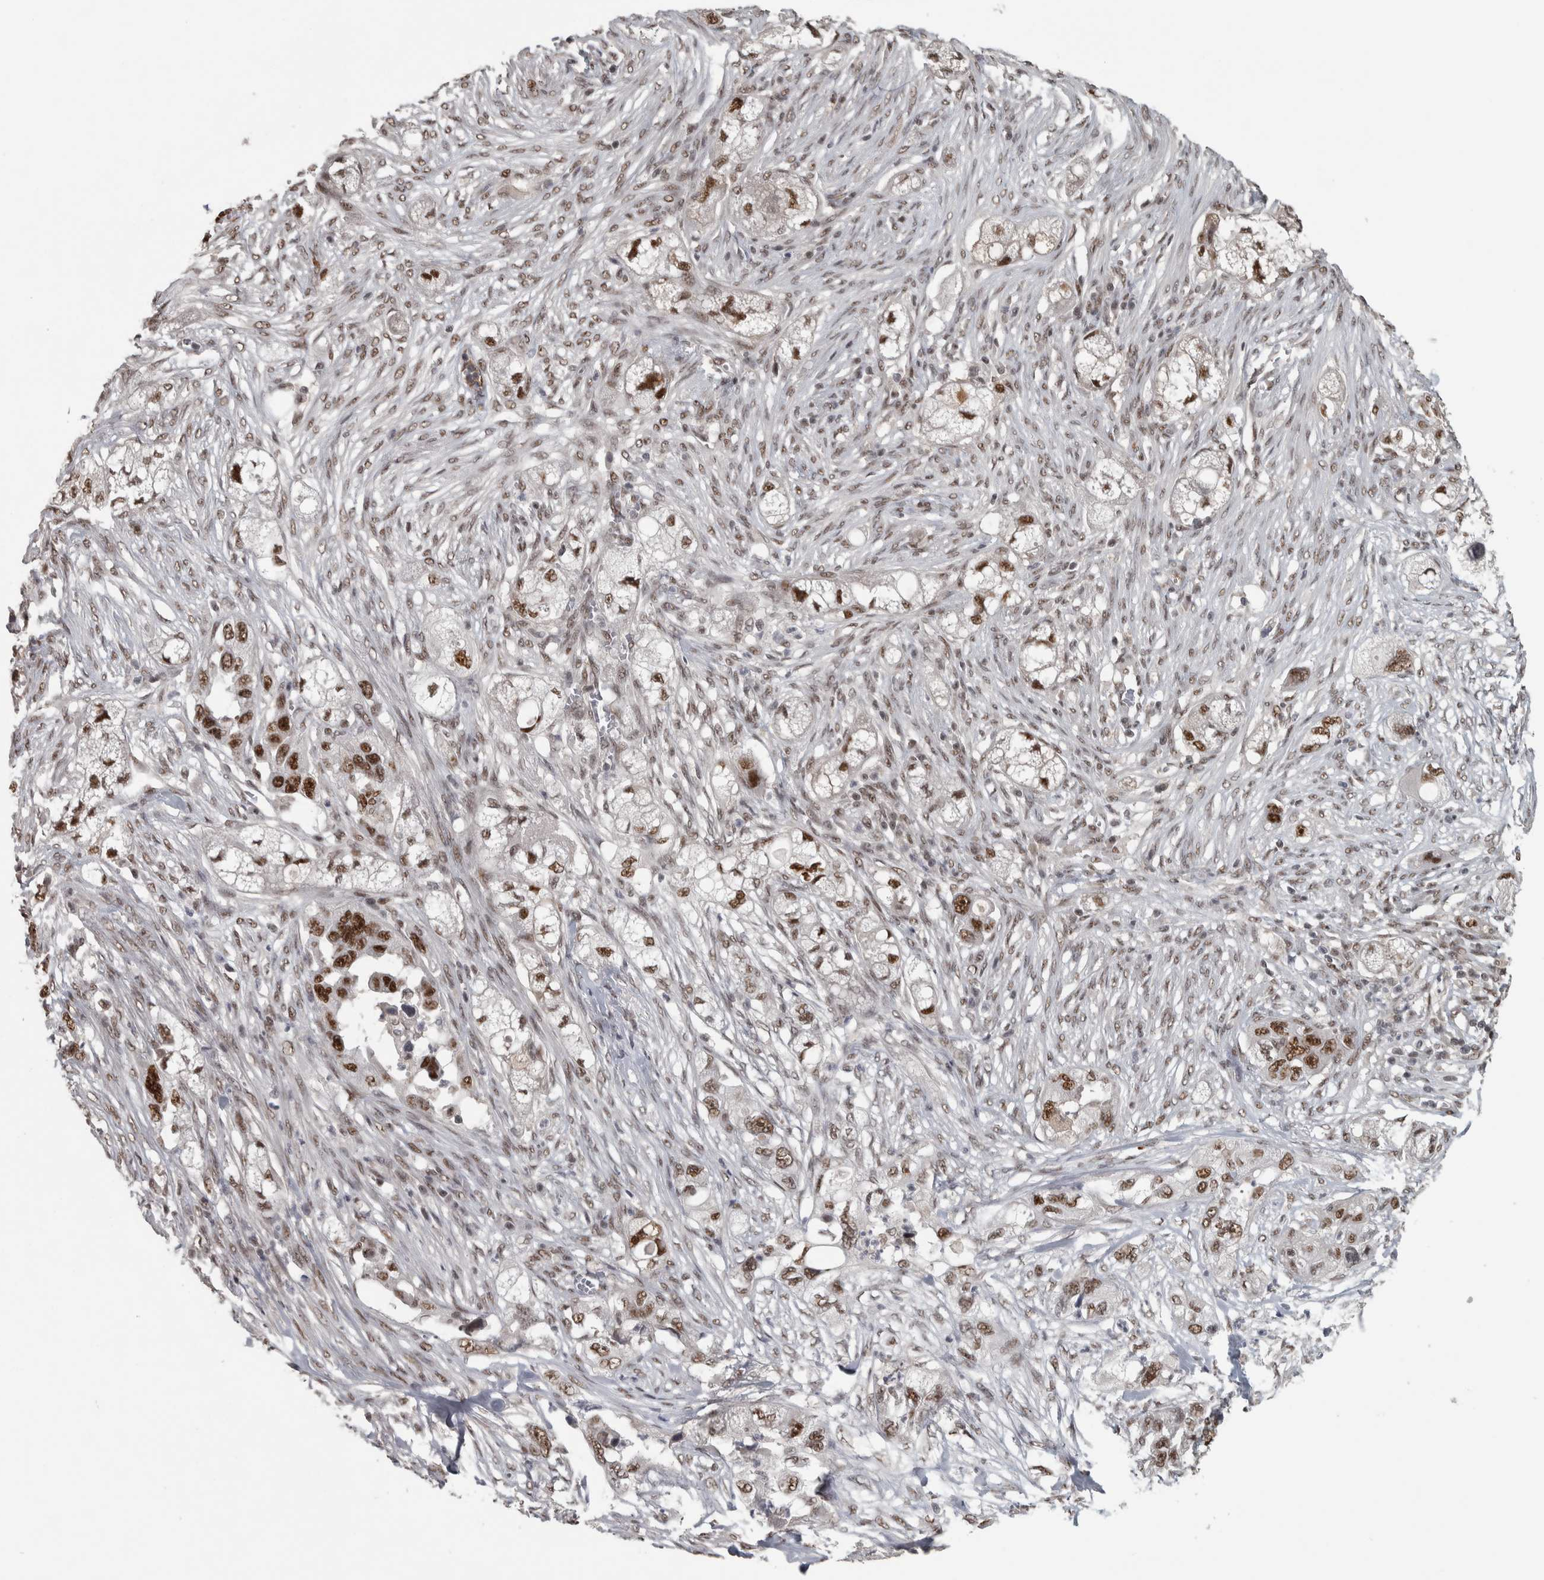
{"staining": {"intensity": "moderate", "quantity": ">75%", "location": "nuclear"}, "tissue": "pancreatic cancer", "cell_type": "Tumor cells", "image_type": "cancer", "snomed": [{"axis": "morphology", "description": "Adenocarcinoma, NOS"}, {"axis": "topography", "description": "Pancreas"}], "caption": "The histopathology image demonstrates staining of pancreatic cancer (adenocarcinoma), revealing moderate nuclear protein staining (brown color) within tumor cells.", "gene": "DDX42", "patient": {"sex": "female", "age": 78}}